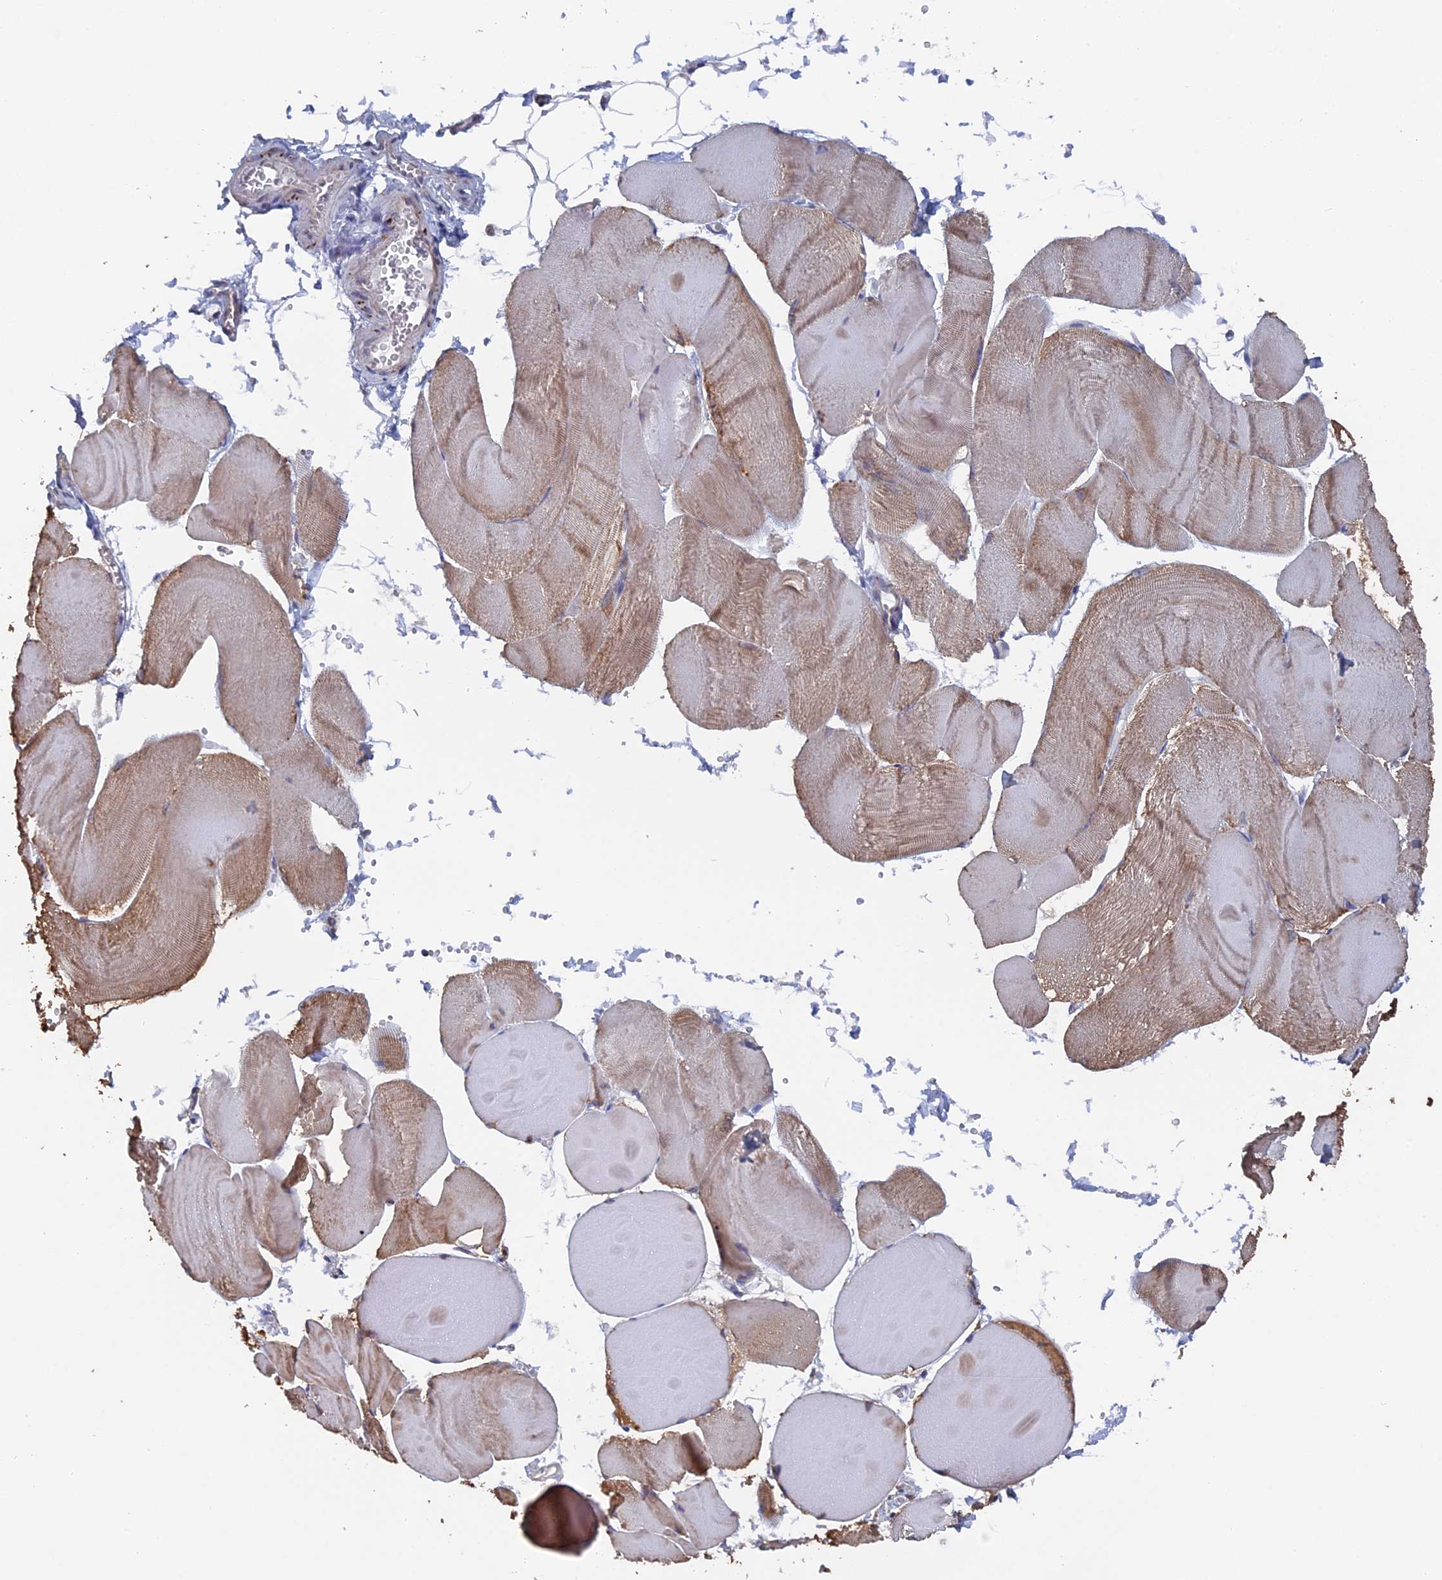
{"staining": {"intensity": "moderate", "quantity": "<25%", "location": "cytoplasmic/membranous,nuclear"}, "tissue": "skeletal muscle", "cell_type": "Myocytes", "image_type": "normal", "snomed": [{"axis": "morphology", "description": "Normal tissue, NOS"}, {"axis": "morphology", "description": "Basal cell carcinoma"}, {"axis": "topography", "description": "Skeletal muscle"}], "caption": "The histopathology image demonstrates immunohistochemical staining of unremarkable skeletal muscle. There is moderate cytoplasmic/membranous,nuclear expression is seen in approximately <25% of myocytes. The staining was performed using DAB to visualize the protein expression in brown, while the nuclei were stained in blue with hematoxylin (Magnification: 20x).", "gene": "SMG9", "patient": {"sex": "female", "age": 64}}